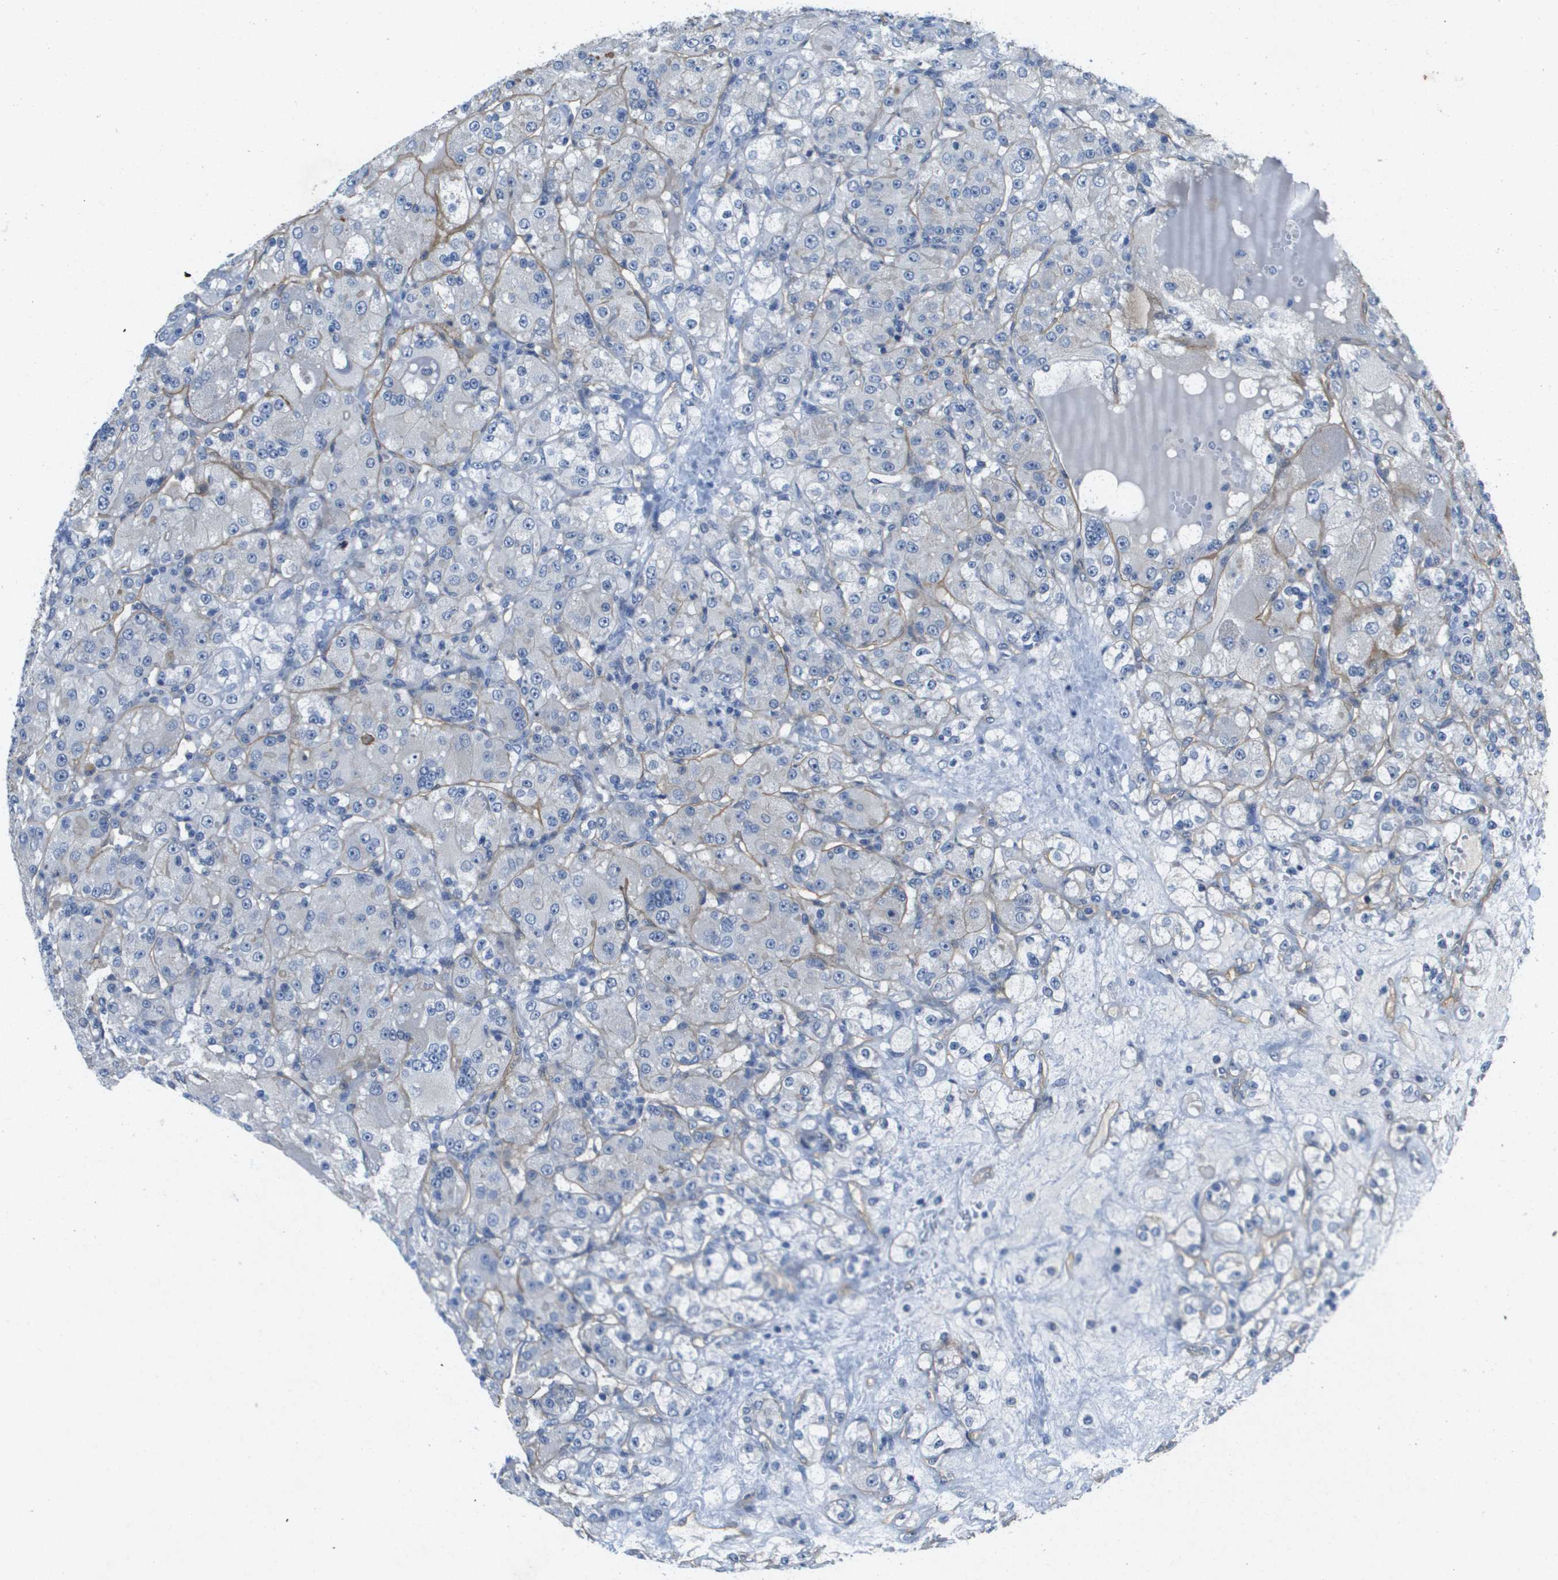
{"staining": {"intensity": "negative", "quantity": "none", "location": "none"}, "tissue": "renal cancer", "cell_type": "Tumor cells", "image_type": "cancer", "snomed": [{"axis": "morphology", "description": "Normal tissue, NOS"}, {"axis": "morphology", "description": "Adenocarcinoma, NOS"}, {"axis": "topography", "description": "Kidney"}], "caption": "Immunohistochemistry of renal cancer (adenocarcinoma) exhibits no positivity in tumor cells. Brightfield microscopy of IHC stained with DAB (brown) and hematoxylin (blue), captured at high magnification.", "gene": "ITGA6", "patient": {"sex": "male", "age": 61}}